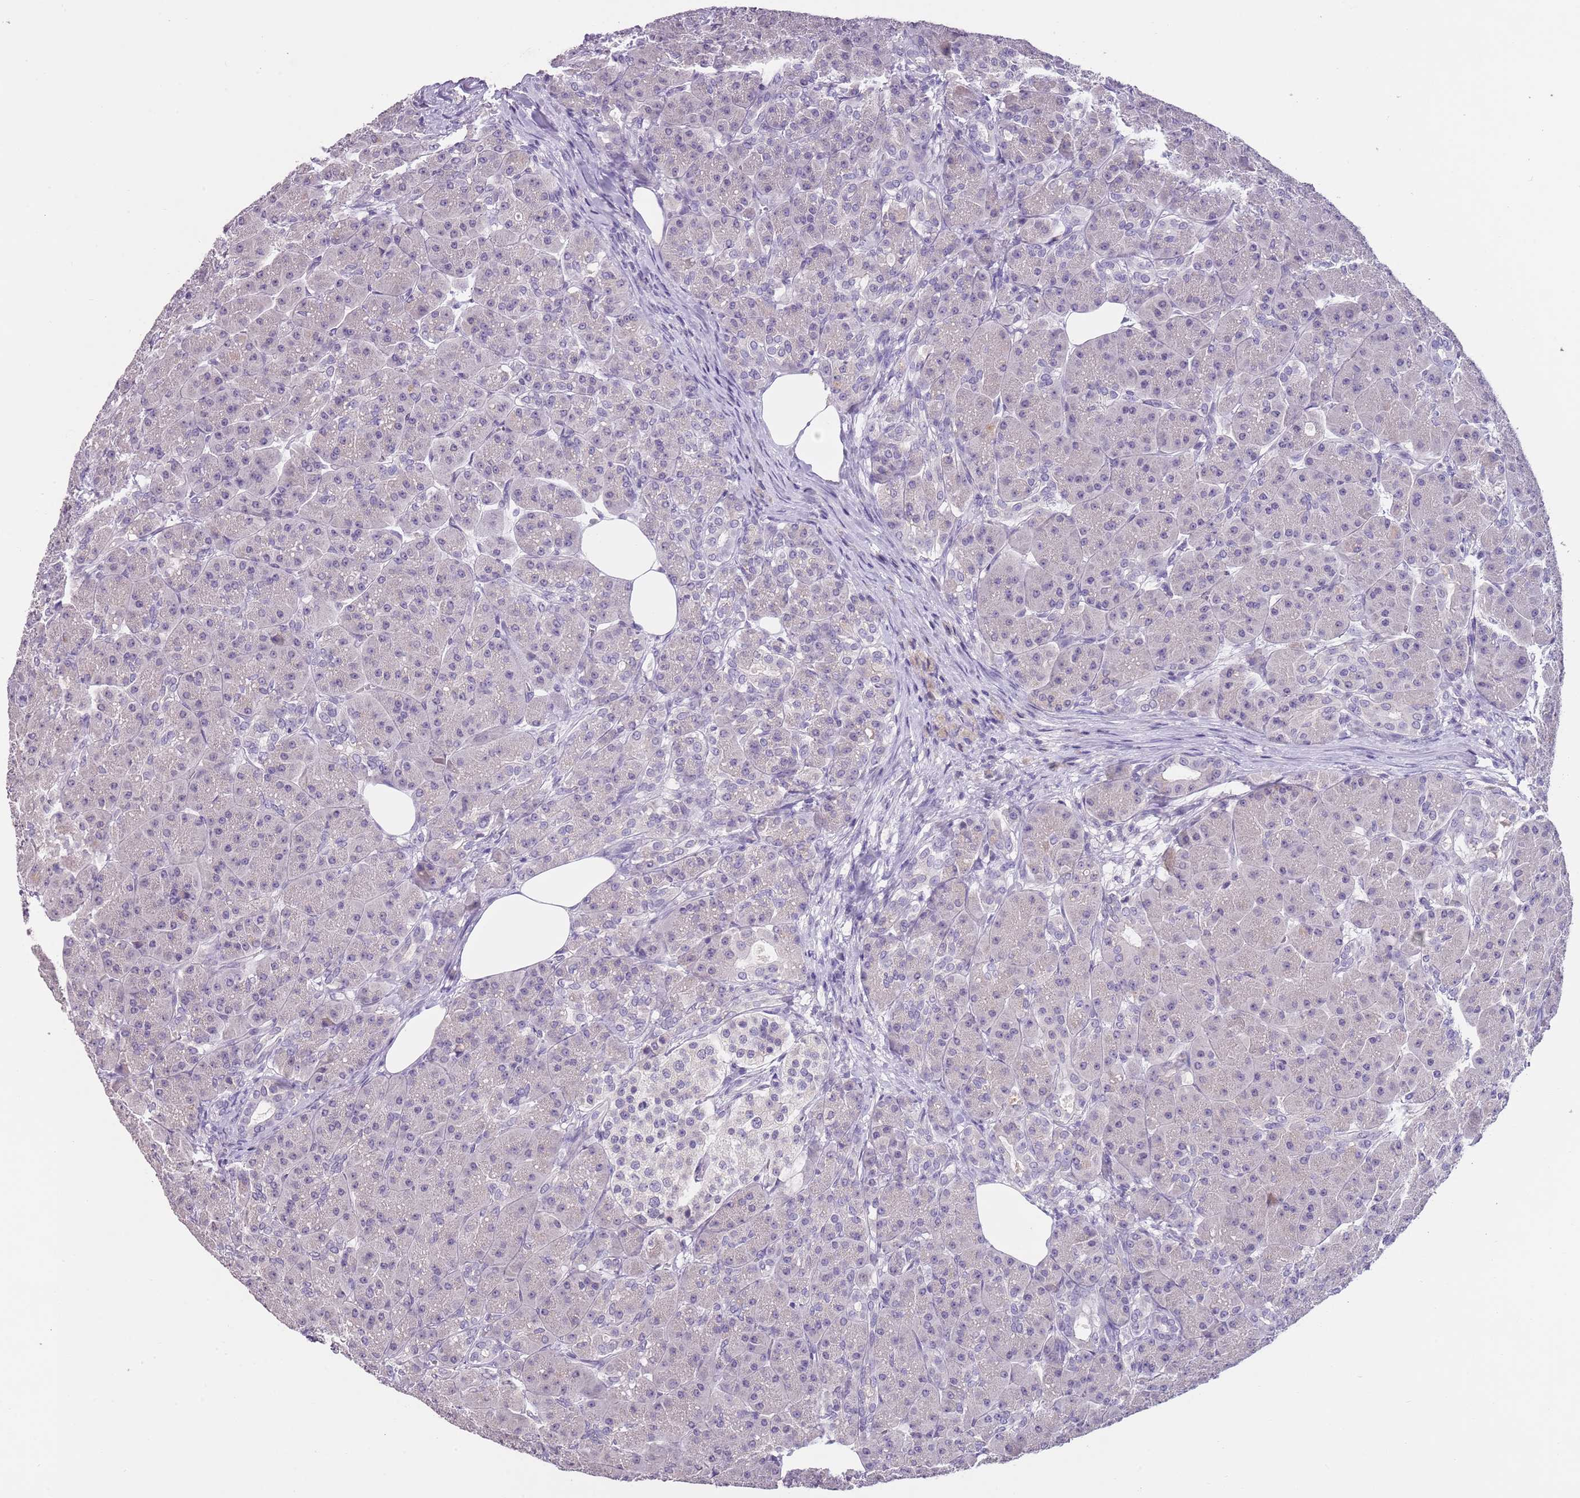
{"staining": {"intensity": "weak", "quantity": "<25%", "location": "cytoplasmic/membranous"}, "tissue": "pancreas", "cell_type": "Exocrine glandular cells", "image_type": "normal", "snomed": [{"axis": "morphology", "description": "Normal tissue, NOS"}, {"axis": "topography", "description": "Pancreas"}], "caption": "Immunohistochemical staining of benign human pancreas displays no significant staining in exocrine glandular cells.", "gene": "SLC35E3", "patient": {"sex": "male", "age": 63}}